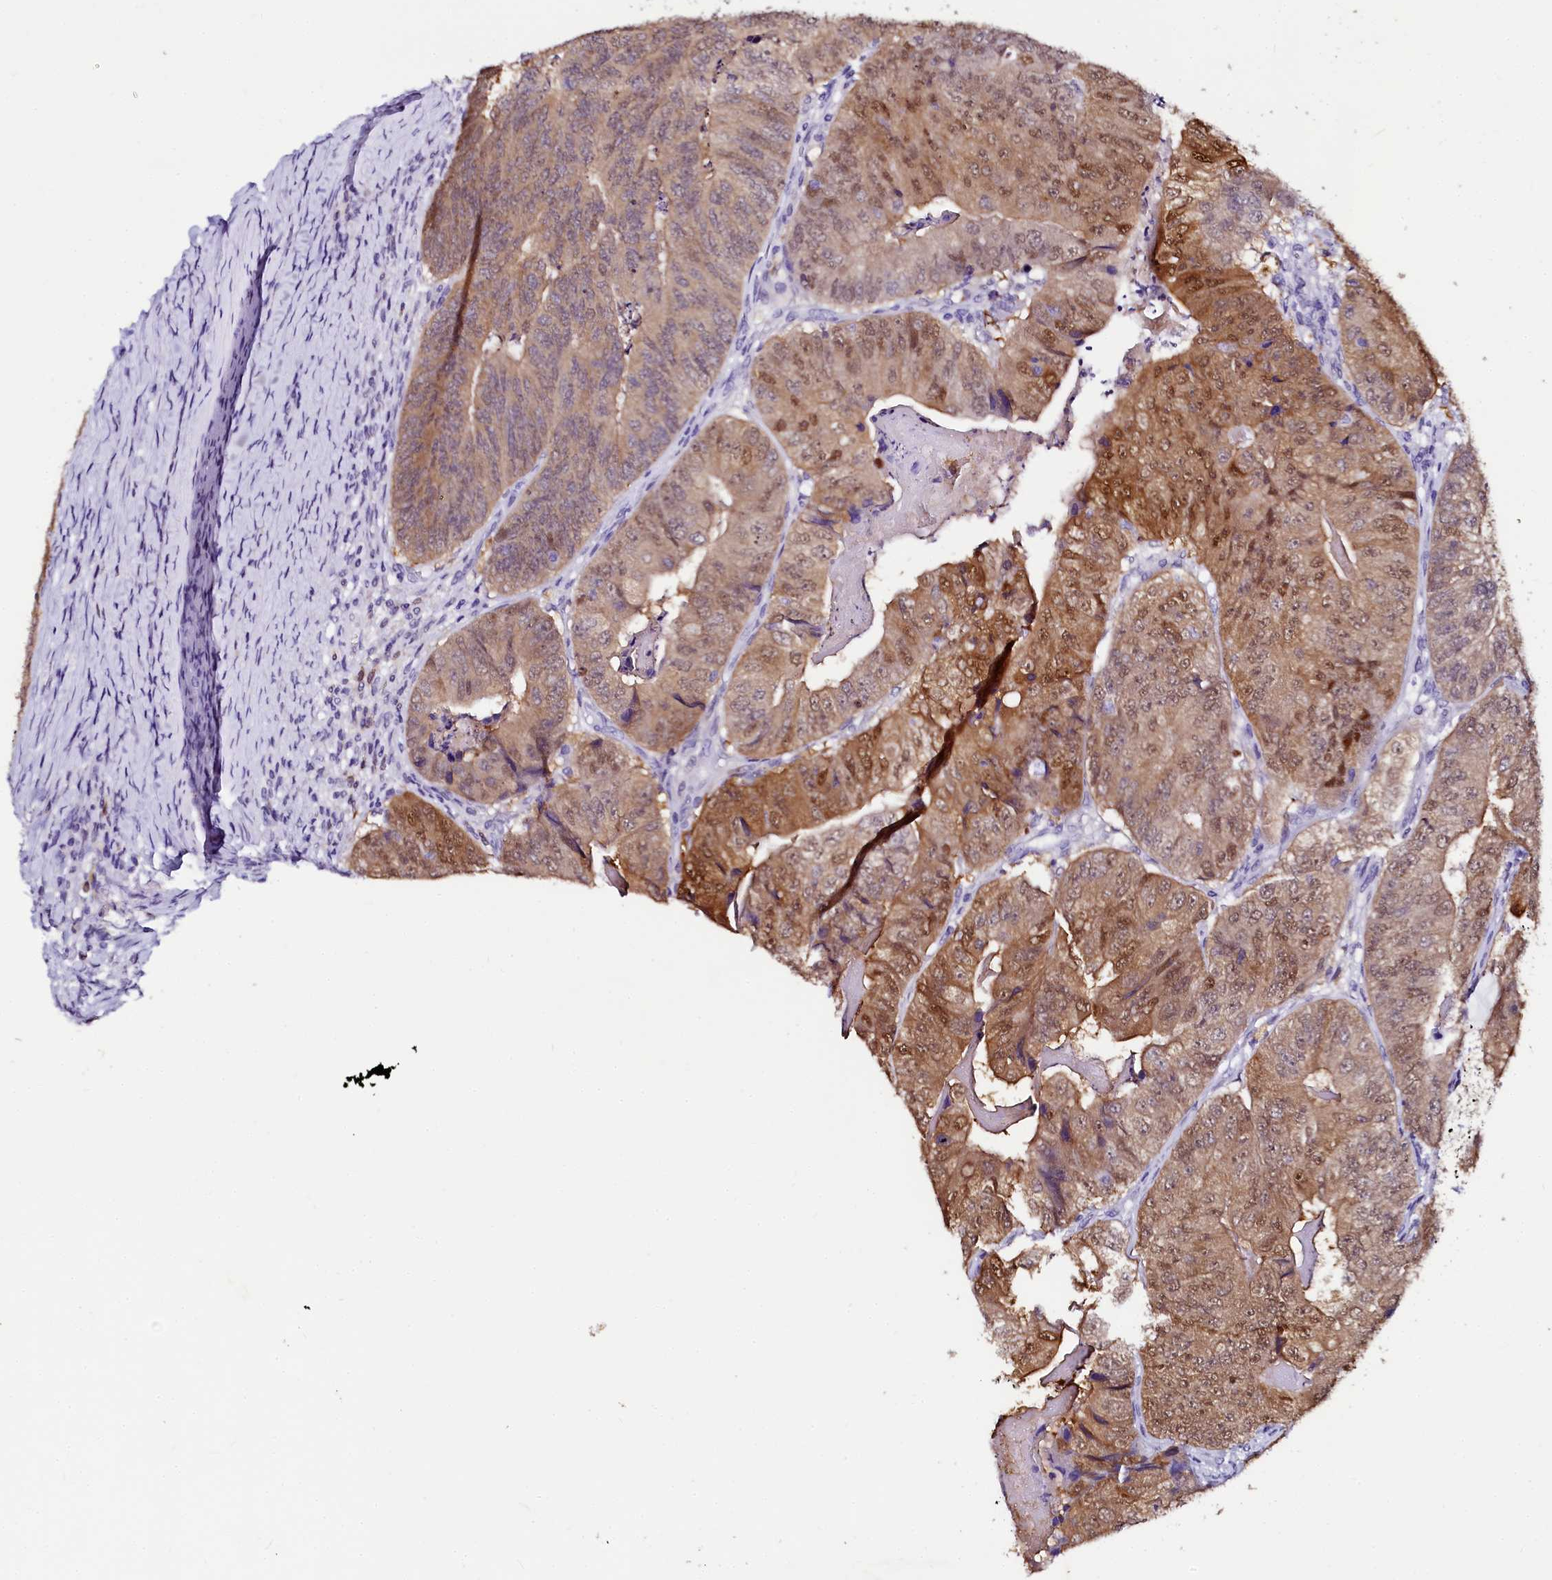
{"staining": {"intensity": "moderate", "quantity": ">75%", "location": "cytoplasmic/membranous,nuclear"}, "tissue": "colorectal cancer", "cell_type": "Tumor cells", "image_type": "cancer", "snomed": [{"axis": "morphology", "description": "Adenocarcinoma, NOS"}, {"axis": "topography", "description": "Colon"}], "caption": "IHC micrograph of neoplastic tissue: colorectal cancer (adenocarcinoma) stained using IHC reveals medium levels of moderate protein expression localized specifically in the cytoplasmic/membranous and nuclear of tumor cells, appearing as a cytoplasmic/membranous and nuclear brown color.", "gene": "SORD", "patient": {"sex": "female", "age": 67}}